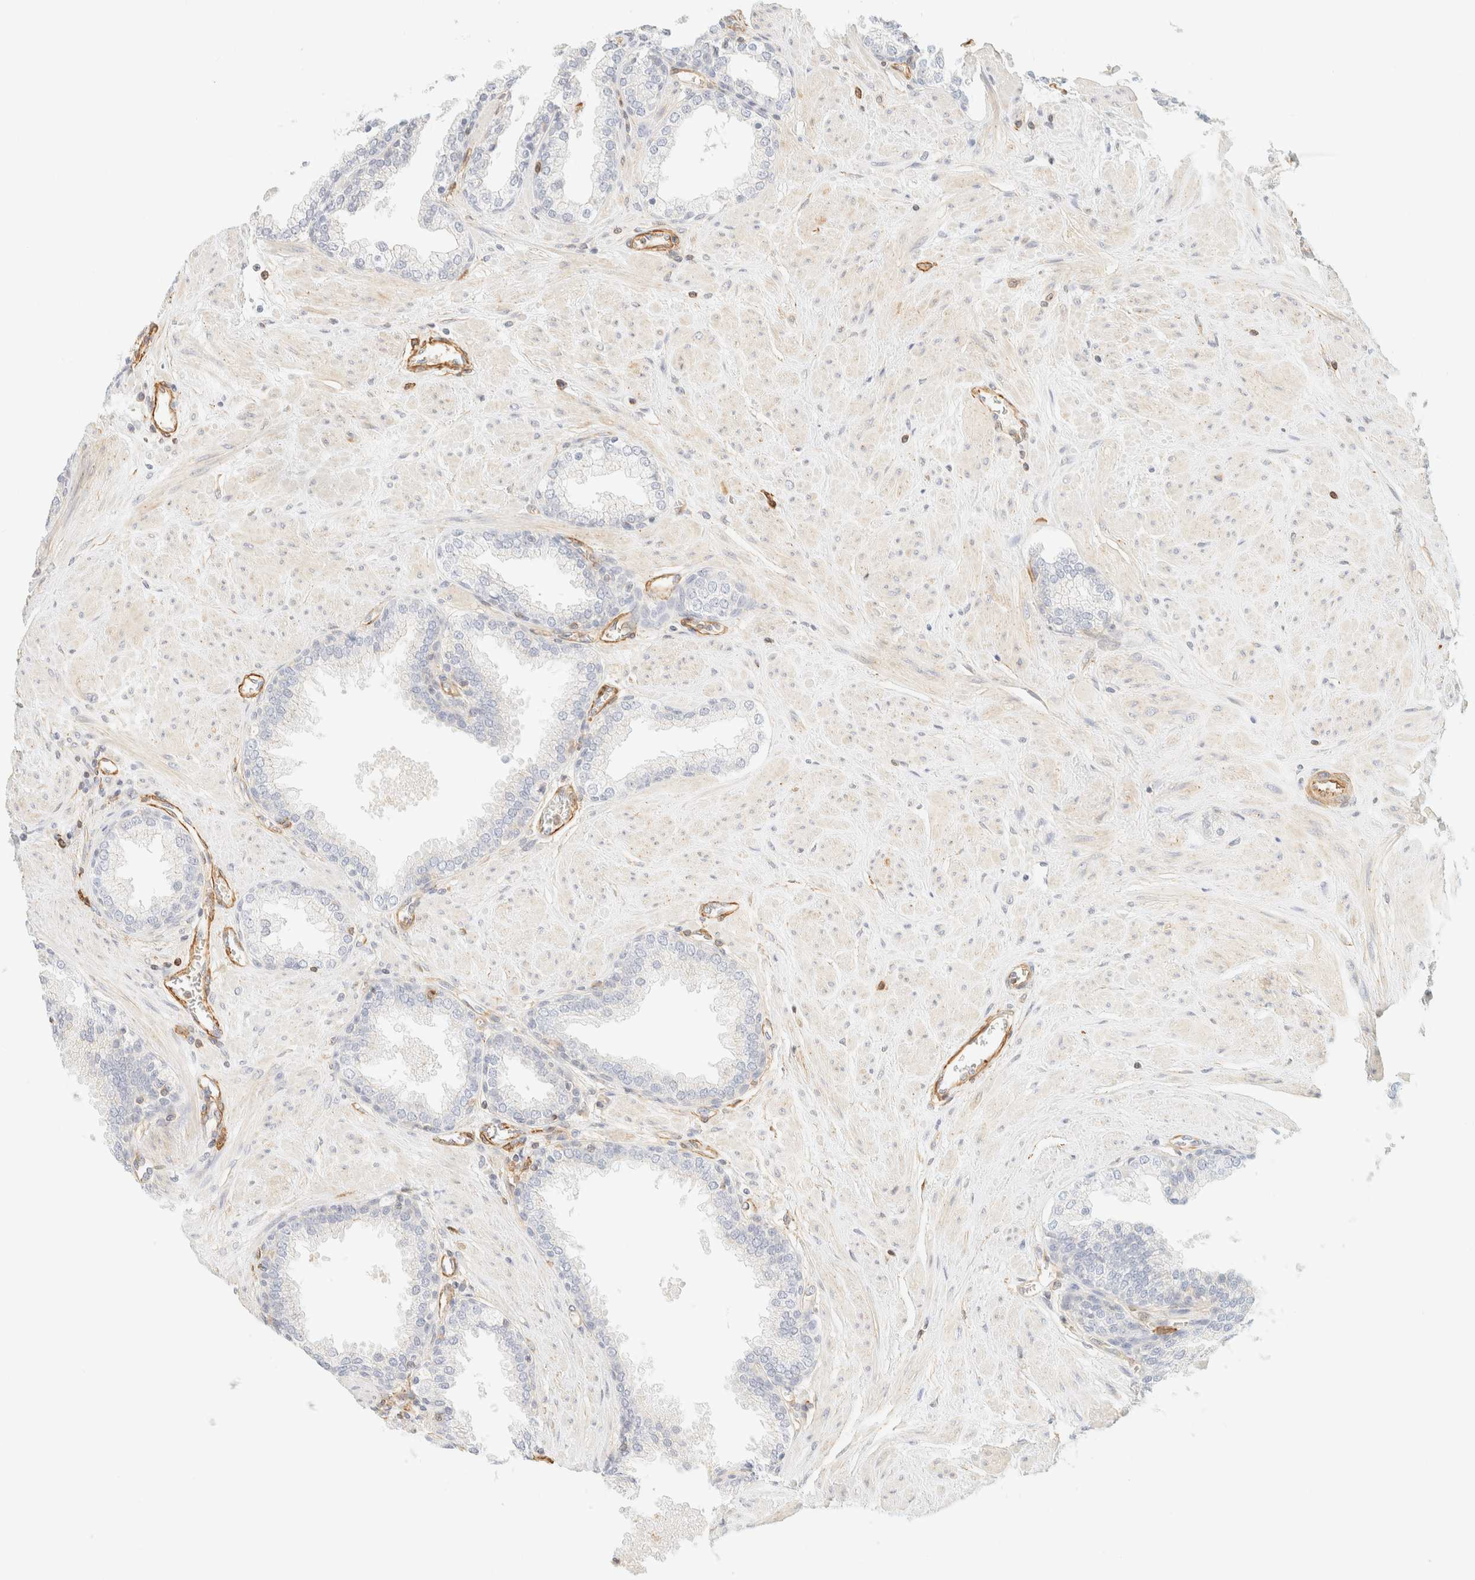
{"staining": {"intensity": "negative", "quantity": "none", "location": "none"}, "tissue": "prostate", "cell_type": "Glandular cells", "image_type": "normal", "snomed": [{"axis": "morphology", "description": "Normal tissue, NOS"}, {"axis": "topography", "description": "Prostate"}], "caption": "DAB immunohistochemical staining of benign human prostate exhibits no significant expression in glandular cells. Nuclei are stained in blue.", "gene": "OTOP2", "patient": {"sex": "male", "age": 51}}